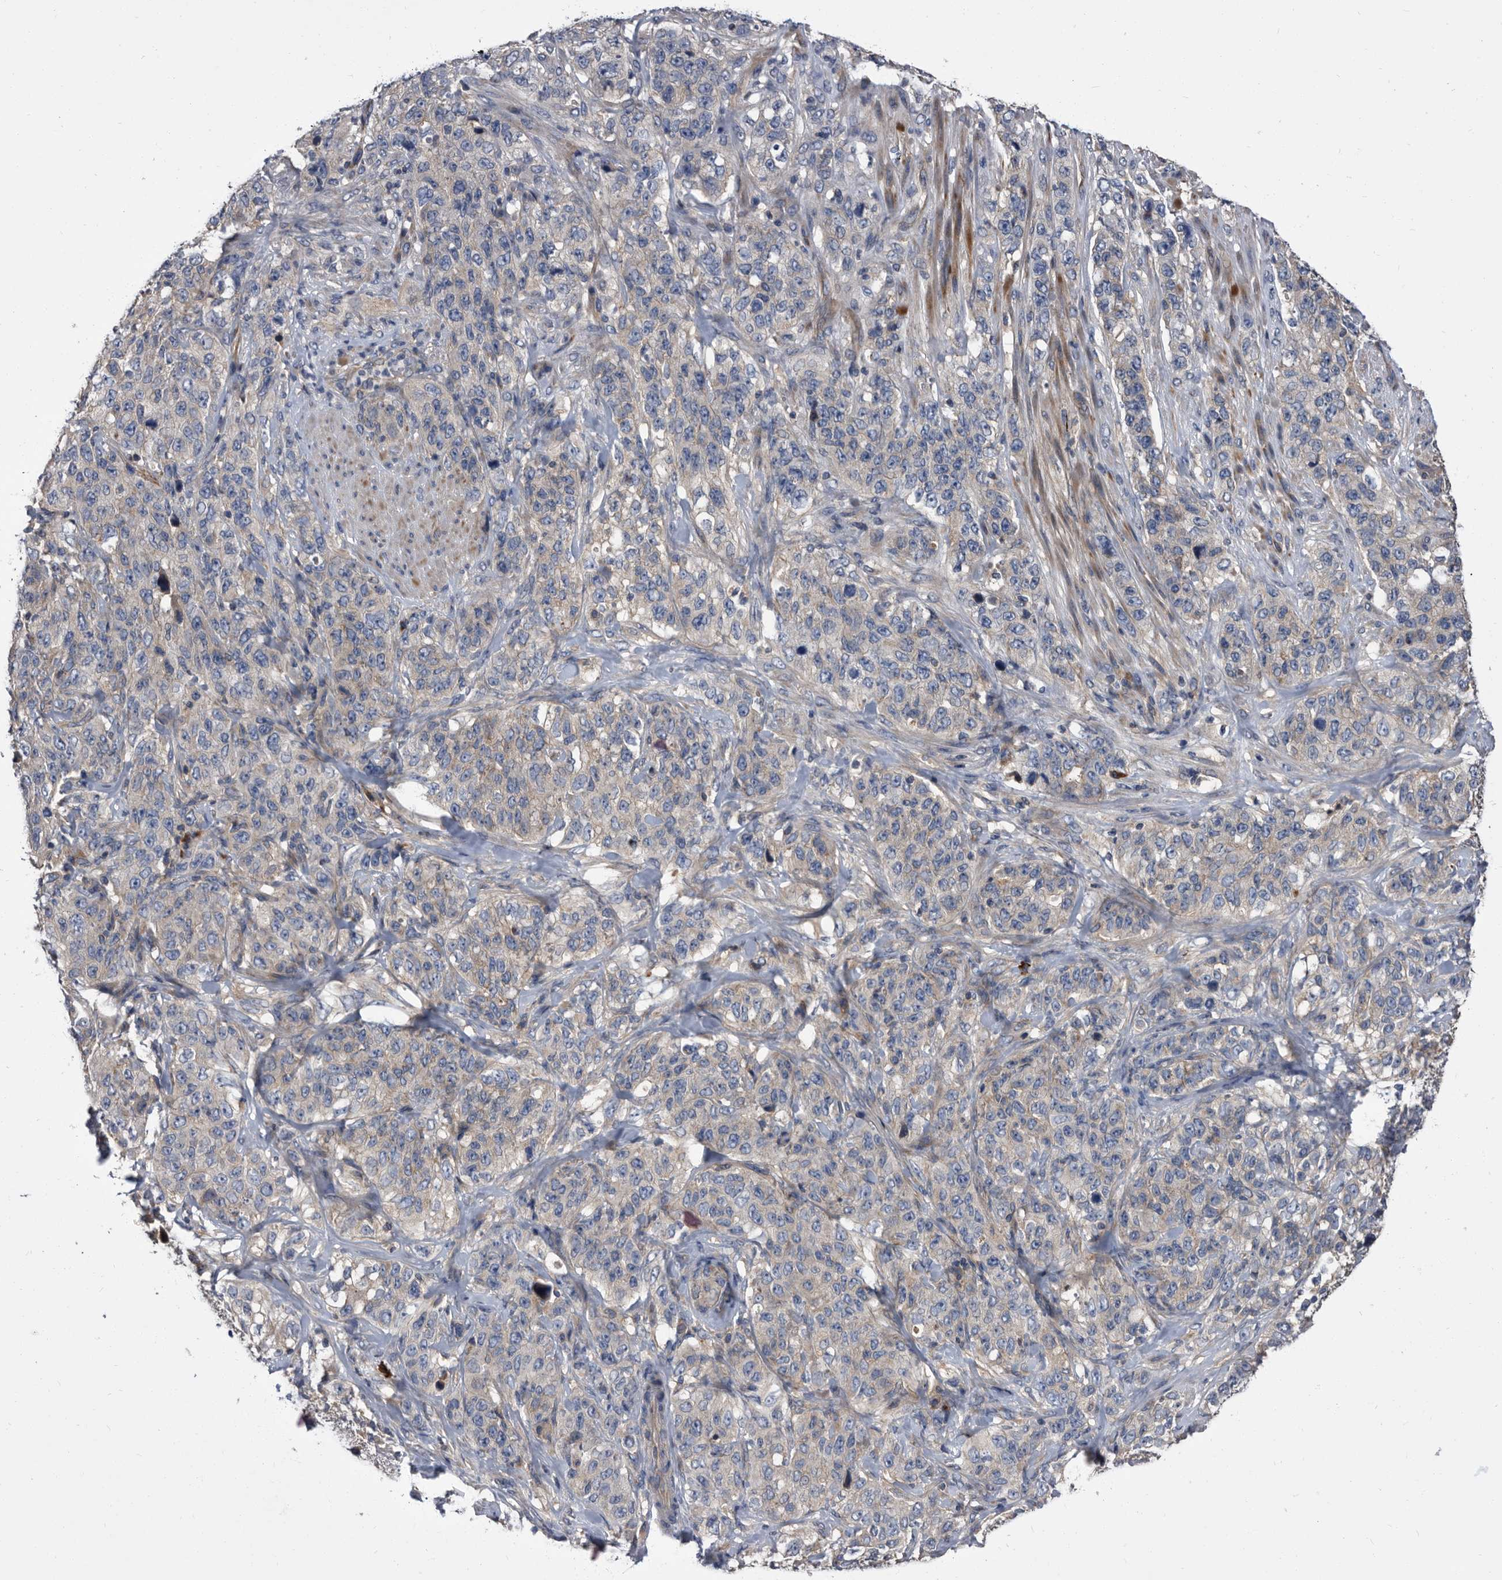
{"staining": {"intensity": "weak", "quantity": "25%-75%", "location": "cytoplasmic/membranous"}, "tissue": "stomach cancer", "cell_type": "Tumor cells", "image_type": "cancer", "snomed": [{"axis": "morphology", "description": "Adenocarcinoma, NOS"}, {"axis": "topography", "description": "Stomach"}], "caption": "Immunohistochemical staining of stomach cancer displays low levels of weak cytoplasmic/membranous staining in approximately 25%-75% of tumor cells. (DAB (3,3'-diaminobenzidine) IHC with brightfield microscopy, high magnification).", "gene": "DTNBP1", "patient": {"sex": "male", "age": 48}}